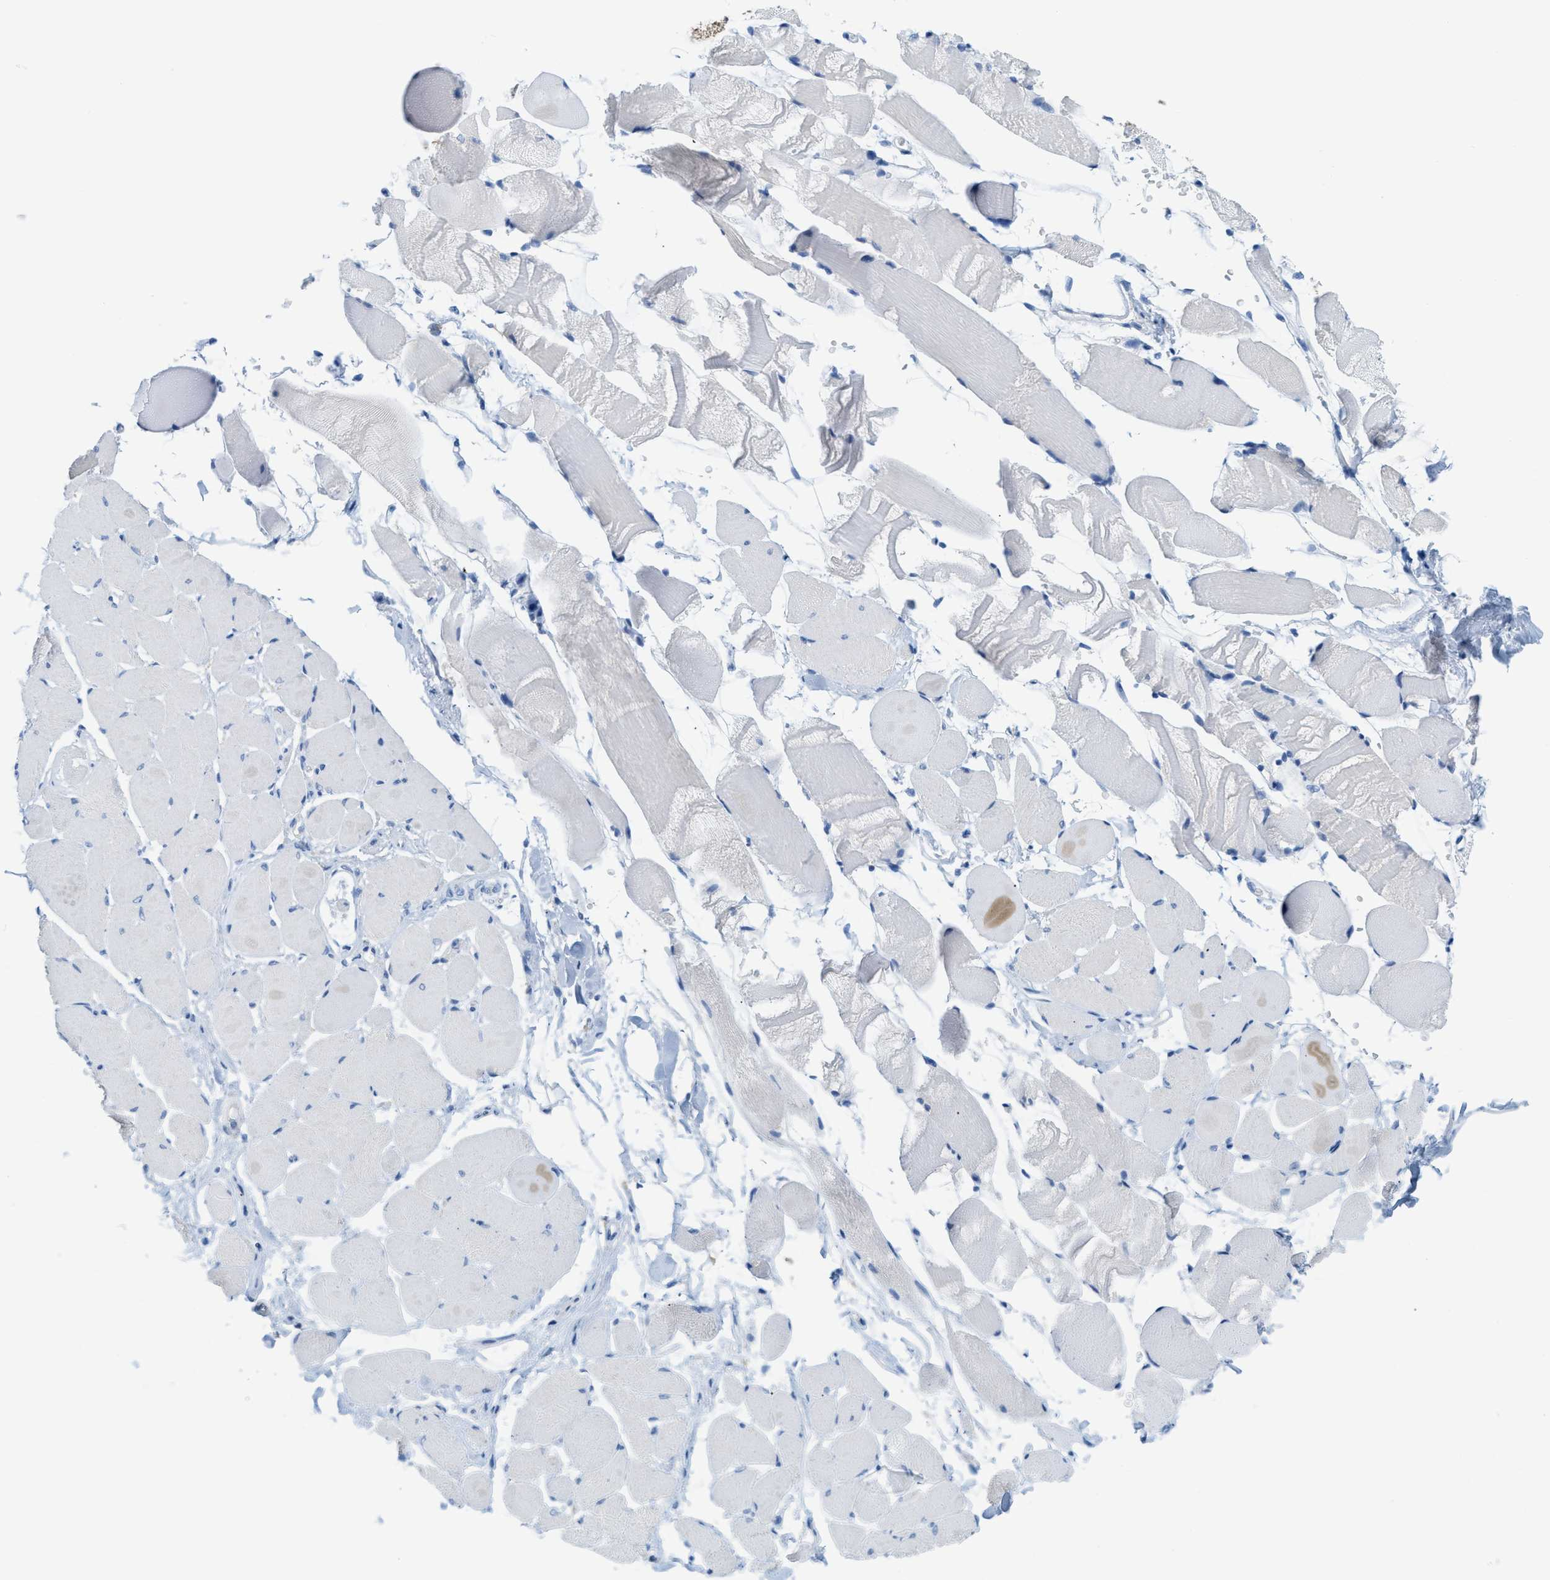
{"staining": {"intensity": "negative", "quantity": "none", "location": "none"}, "tissue": "skeletal muscle", "cell_type": "Myocytes", "image_type": "normal", "snomed": [{"axis": "morphology", "description": "Normal tissue, NOS"}, {"axis": "topography", "description": "Skeletal muscle"}, {"axis": "topography", "description": "Peripheral nerve tissue"}], "caption": "Skeletal muscle was stained to show a protein in brown. There is no significant positivity in myocytes. The staining is performed using DAB brown chromogen with nuclei counter-stained in using hematoxylin.", "gene": "SLC3A2", "patient": {"sex": "female", "age": 84}}